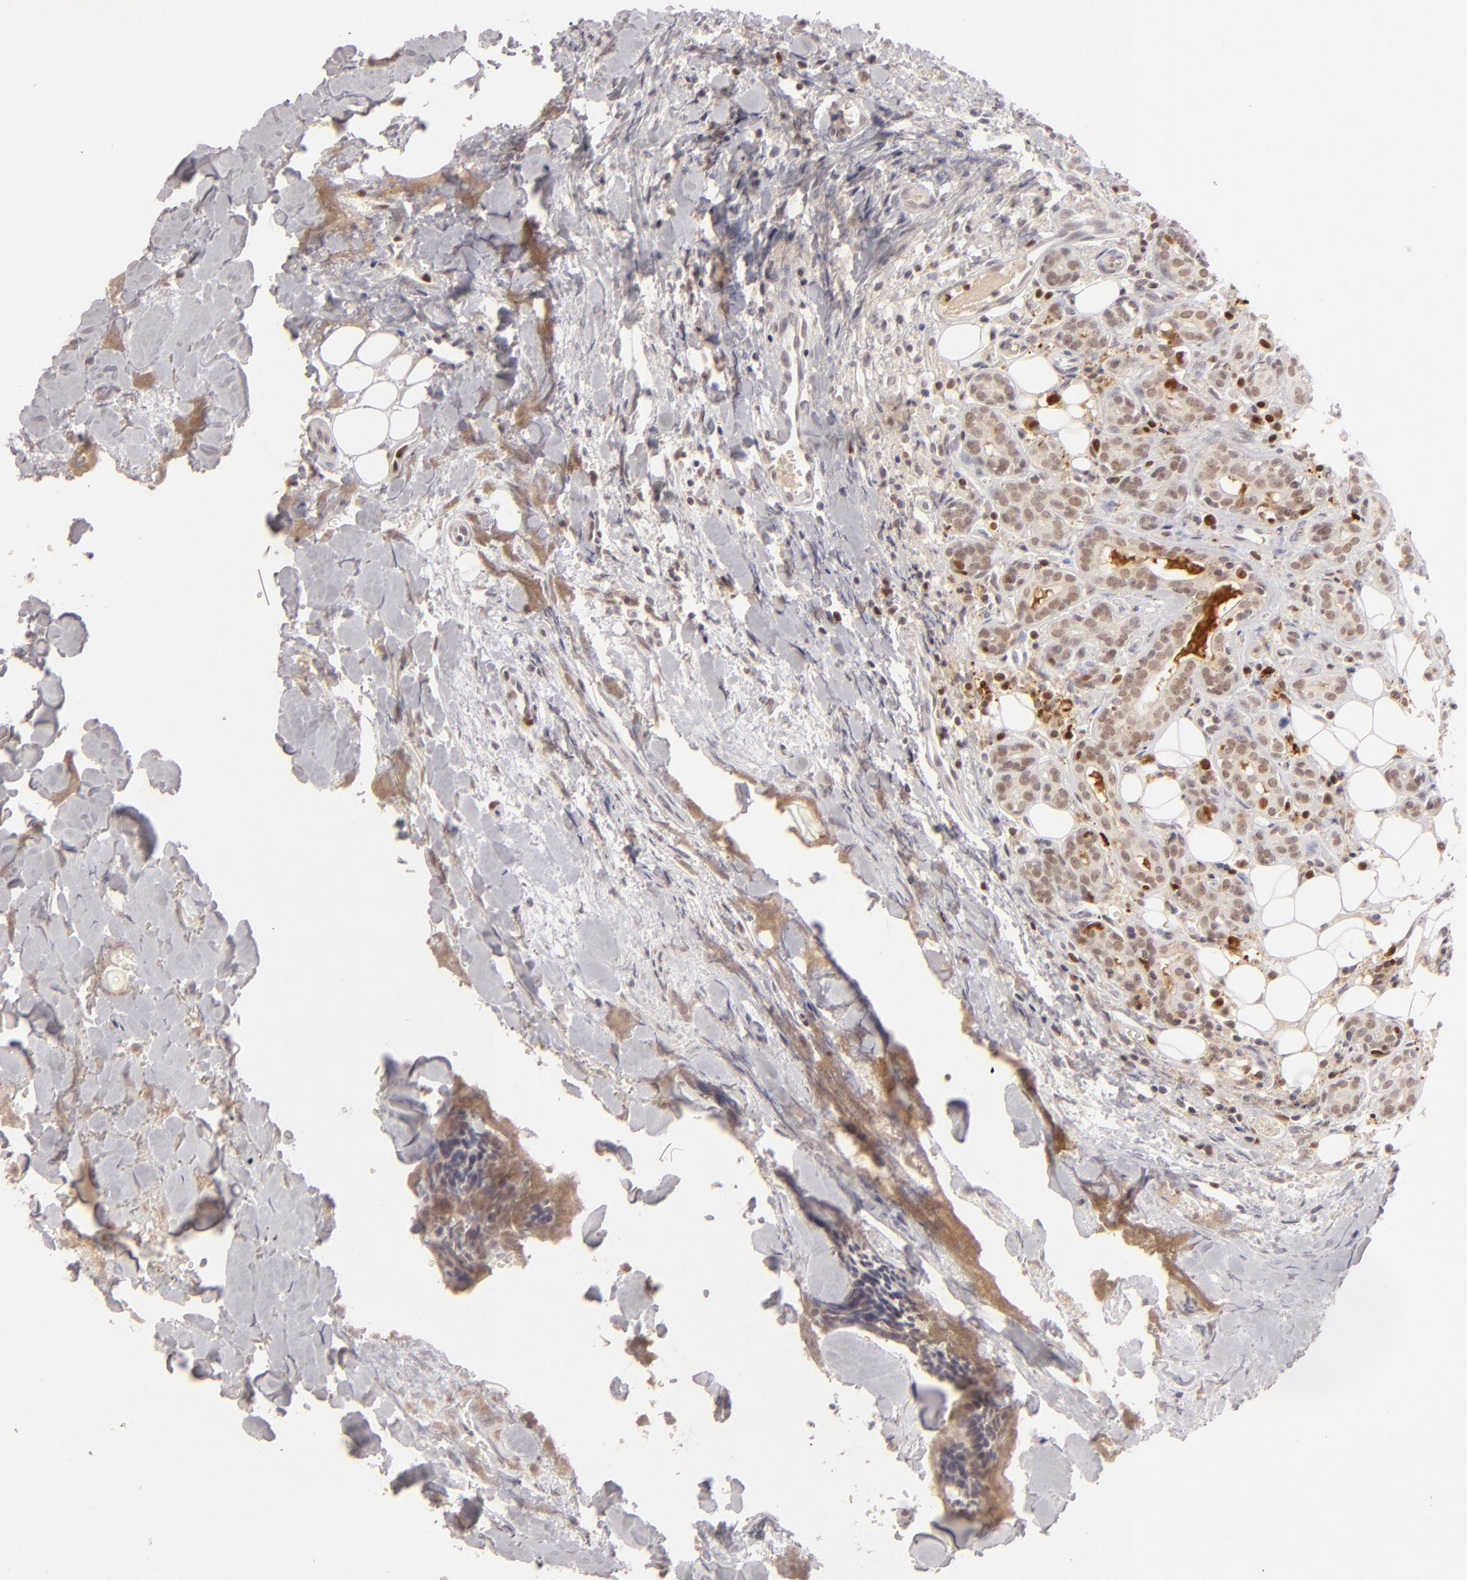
{"staining": {"intensity": "strong", "quantity": "25%-75%", "location": "nuclear"}, "tissue": "head and neck cancer", "cell_type": "Tumor cells", "image_type": "cancer", "snomed": [{"axis": "morphology", "description": "Squamous cell carcinoma, NOS"}, {"axis": "topography", "description": "Salivary gland"}, {"axis": "topography", "description": "Head-Neck"}], "caption": "This is an image of IHC staining of head and neck cancer (squamous cell carcinoma), which shows strong positivity in the nuclear of tumor cells.", "gene": "FEN1", "patient": {"sex": "male", "age": 70}}